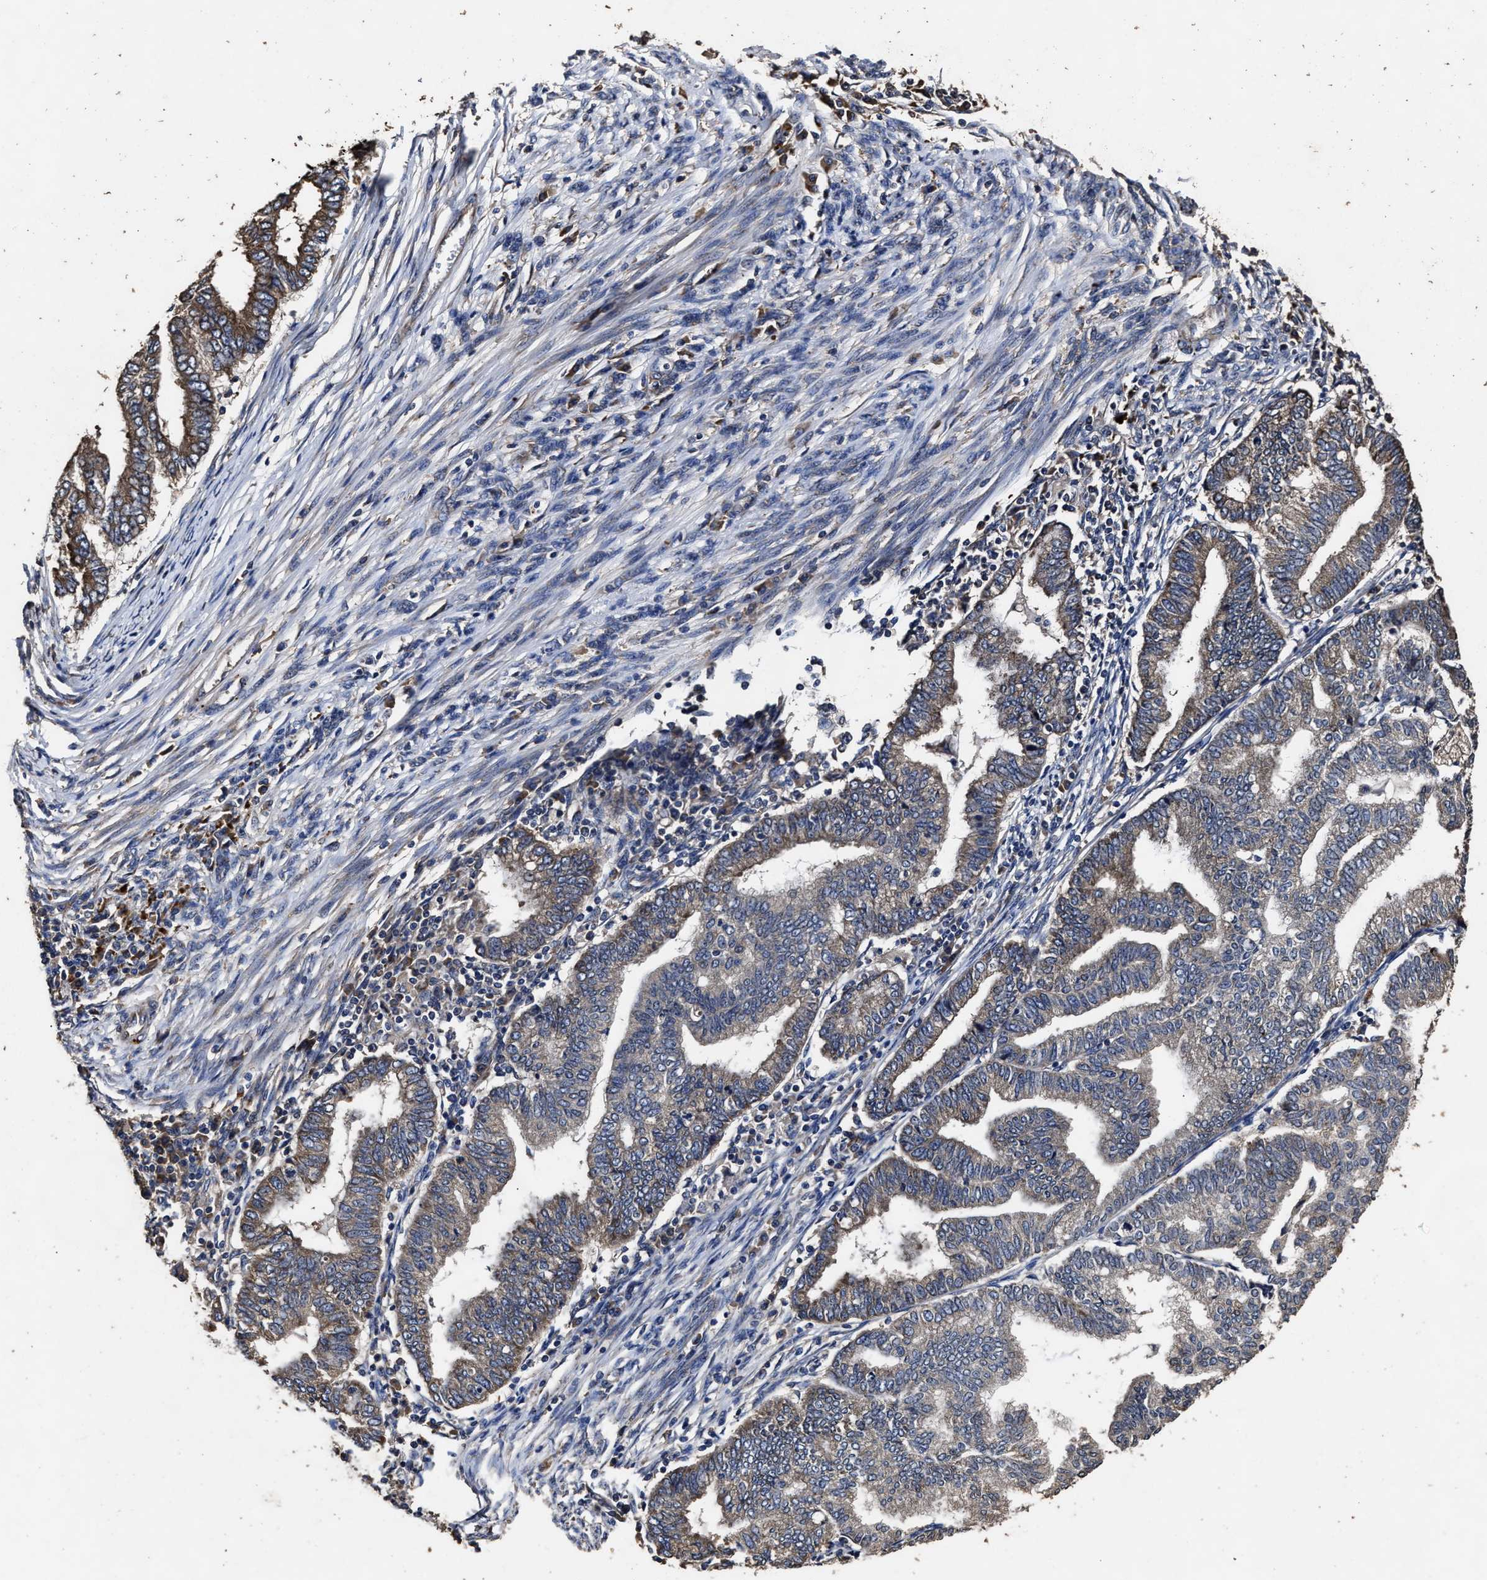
{"staining": {"intensity": "weak", "quantity": ">75%", "location": "cytoplasmic/membranous"}, "tissue": "endometrial cancer", "cell_type": "Tumor cells", "image_type": "cancer", "snomed": [{"axis": "morphology", "description": "Polyp, NOS"}, {"axis": "morphology", "description": "Adenocarcinoma, NOS"}, {"axis": "morphology", "description": "Adenoma, NOS"}, {"axis": "topography", "description": "Endometrium"}], "caption": "Endometrial cancer stained with immunohistochemistry exhibits weak cytoplasmic/membranous expression in about >75% of tumor cells. (Brightfield microscopy of DAB IHC at high magnification).", "gene": "PPM1K", "patient": {"sex": "female", "age": 79}}